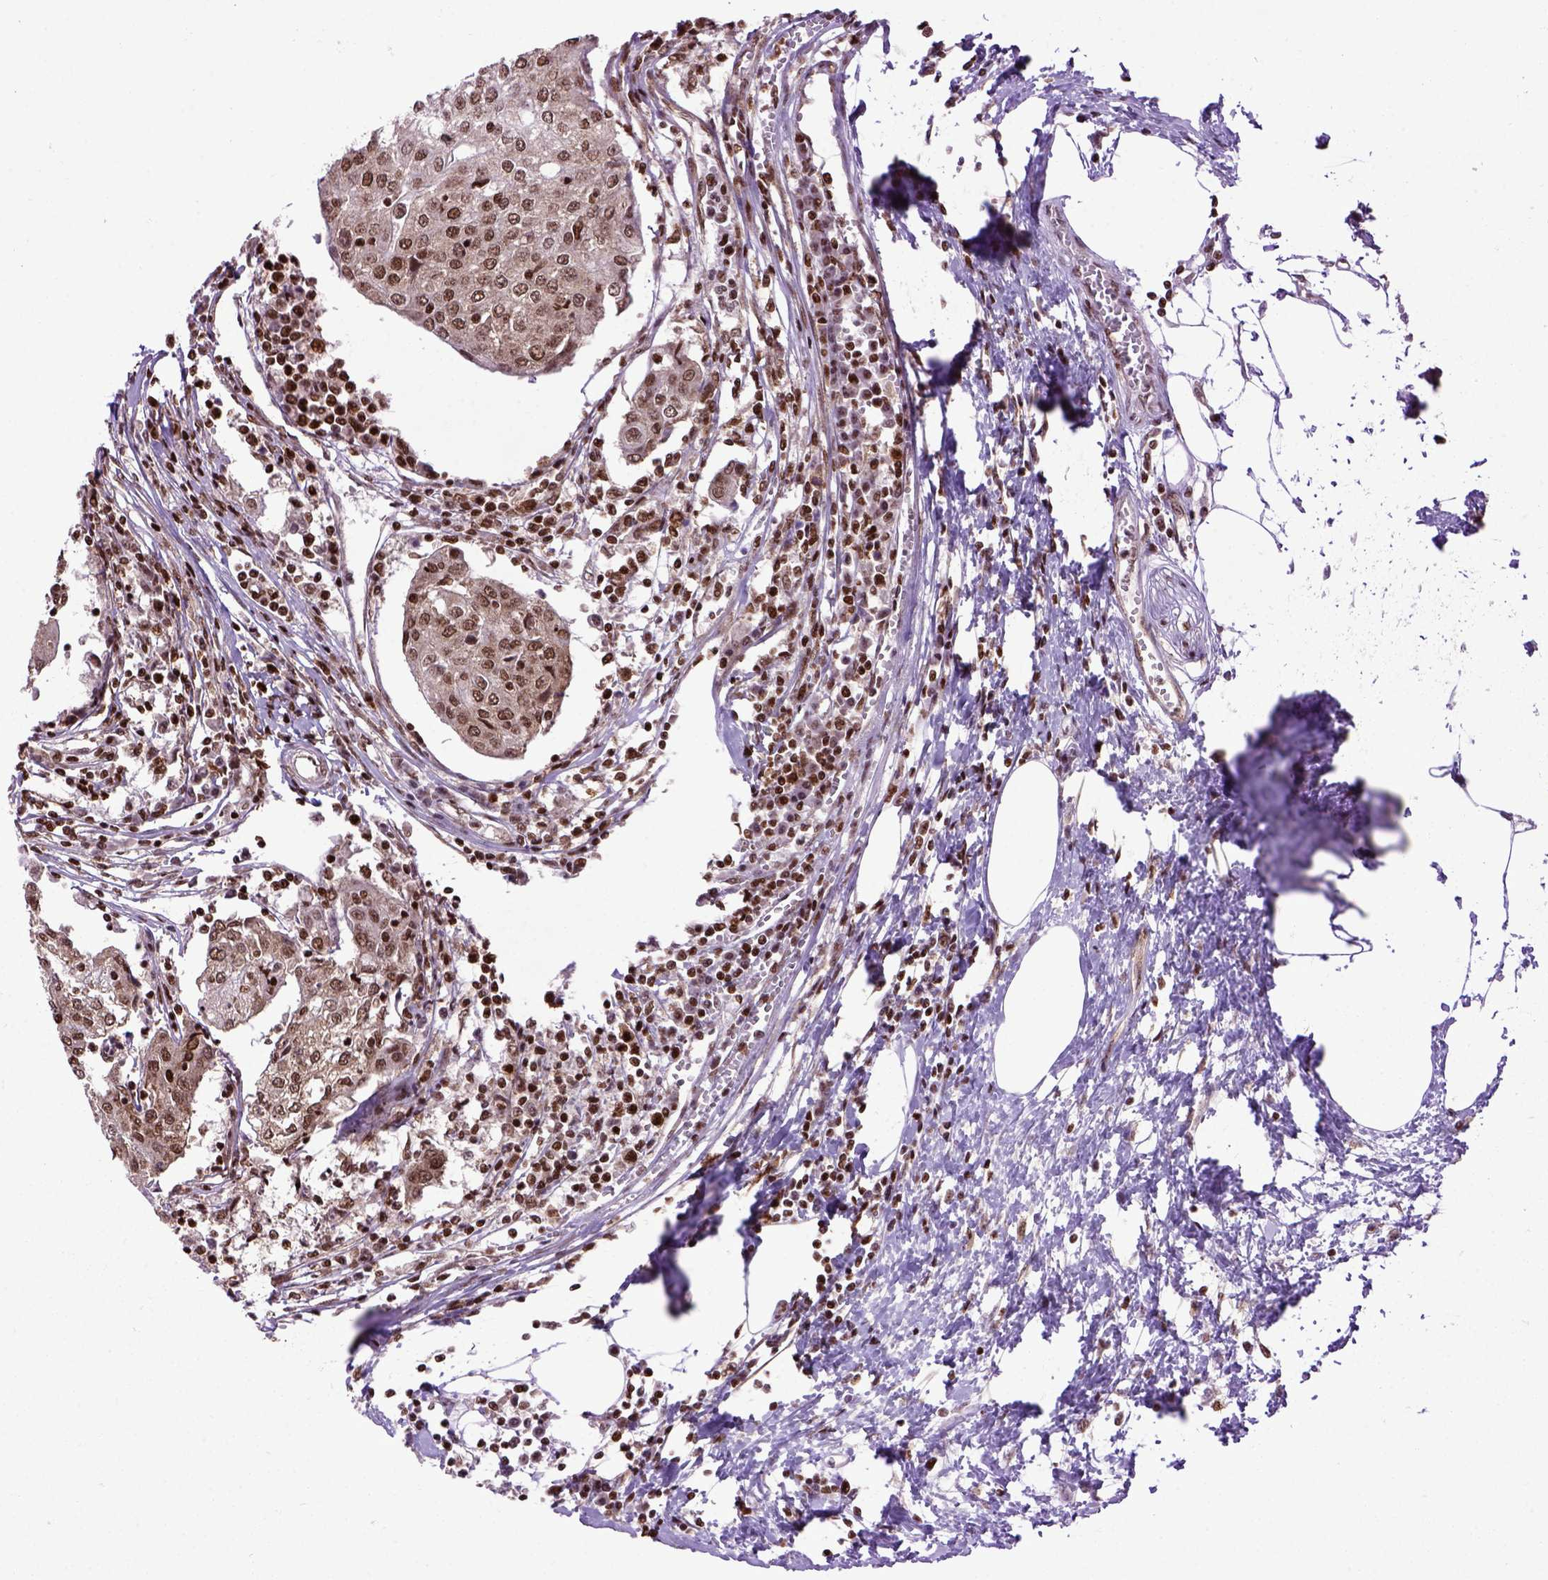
{"staining": {"intensity": "moderate", "quantity": ">75%", "location": "cytoplasmic/membranous,nuclear"}, "tissue": "urothelial cancer", "cell_type": "Tumor cells", "image_type": "cancer", "snomed": [{"axis": "morphology", "description": "Urothelial carcinoma, High grade"}, {"axis": "topography", "description": "Urinary bladder"}], "caption": "A medium amount of moderate cytoplasmic/membranous and nuclear expression is seen in about >75% of tumor cells in urothelial cancer tissue. The protein of interest is stained brown, and the nuclei are stained in blue (DAB (3,3'-diaminobenzidine) IHC with brightfield microscopy, high magnification).", "gene": "CELF1", "patient": {"sex": "female", "age": 85}}